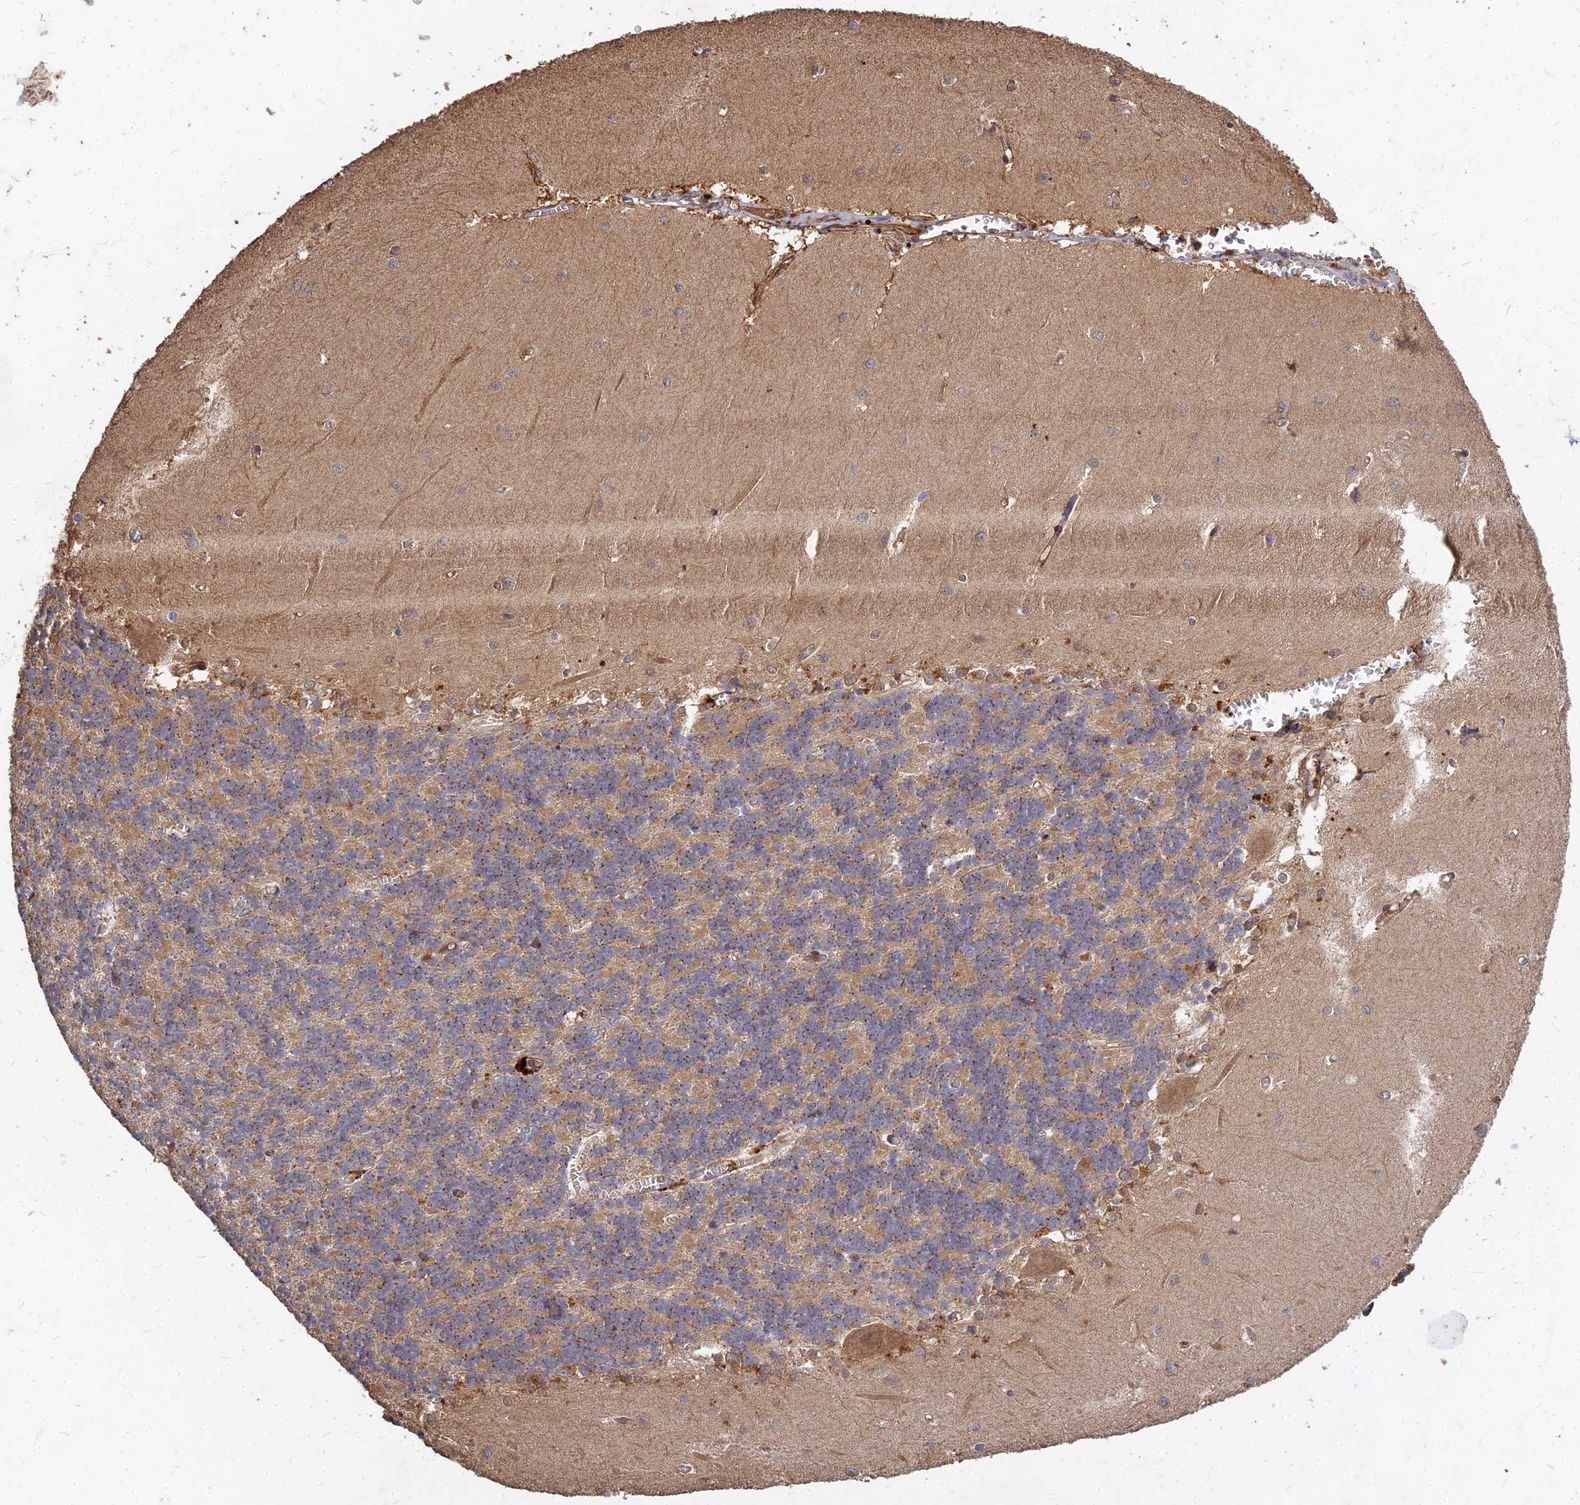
{"staining": {"intensity": "moderate", "quantity": "25%-75%", "location": "cytoplasmic/membranous"}, "tissue": "cerebellum", "cell_type": "Cells in granular layer", "image_type": "normal", "snomed": [{"axis": "morphology", "description": "Normal tissue, NOS"}, {"axis": "topography", "description": "Cerebellum"}], "caption": "A high-resolution image shows IHC staining of benign cerebellum, which exhibits moderate cytoplasmic/membranous positivity in approximately 25%-75% of cells in granular layer. The staining was performed using DAB, with brown indicating positive protein expression. Nuclei are stained blue with hematoxylin.", "gene": "UBE2W", "patient": {"sex": "male", "age": 37}}